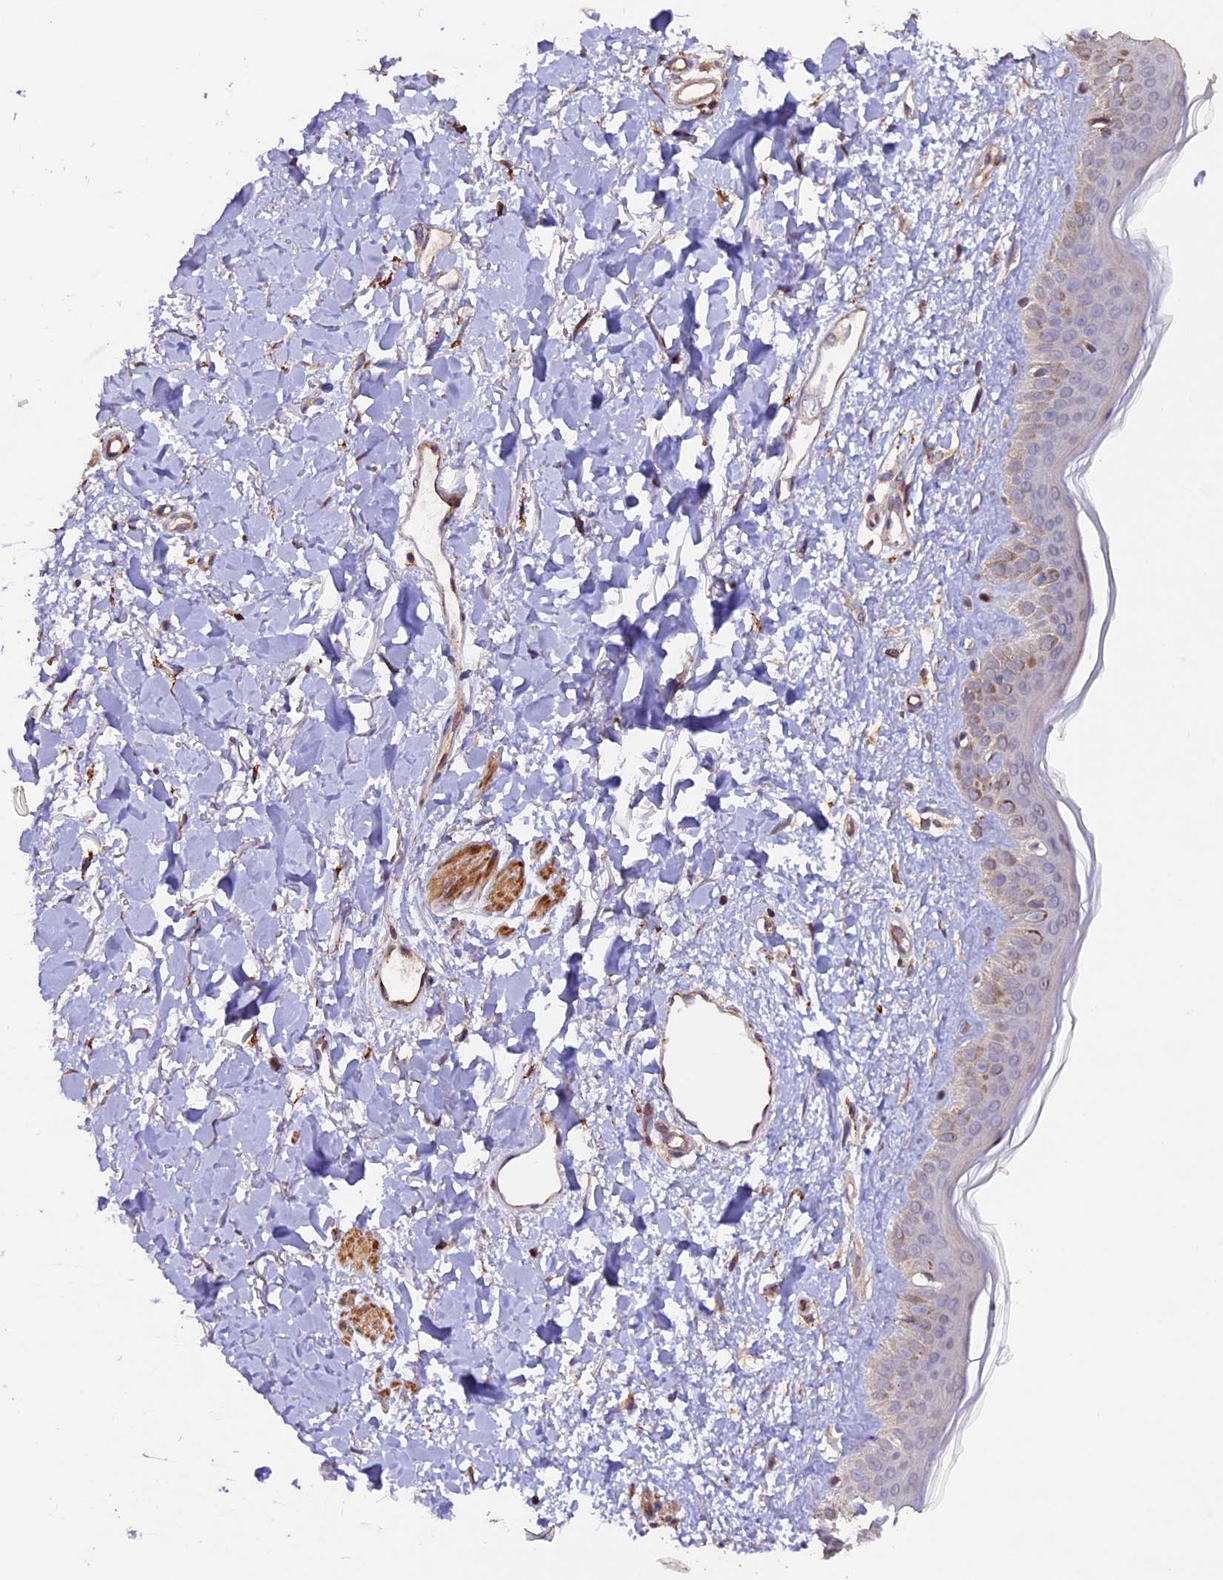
{"staining": {"intensity": "weak", "quantity": ">75%", "location": "cytoplasmic/membranous"}, "tissue": "skin", "cell_type": "Fibroblasts", "image_type": "normal", "snomed": [{"axis": "morphology", "description": "Normal tissue, NOS"}, {"axis": "topography", "description": "Skin"}], "caption": "Protein expression analysis of benign skin shows weak cytoplasmic/membranous positivity in about >75% of fibroblasts.", "gene": "GNB5", "patient": {"sex": "female", "age": 58}}